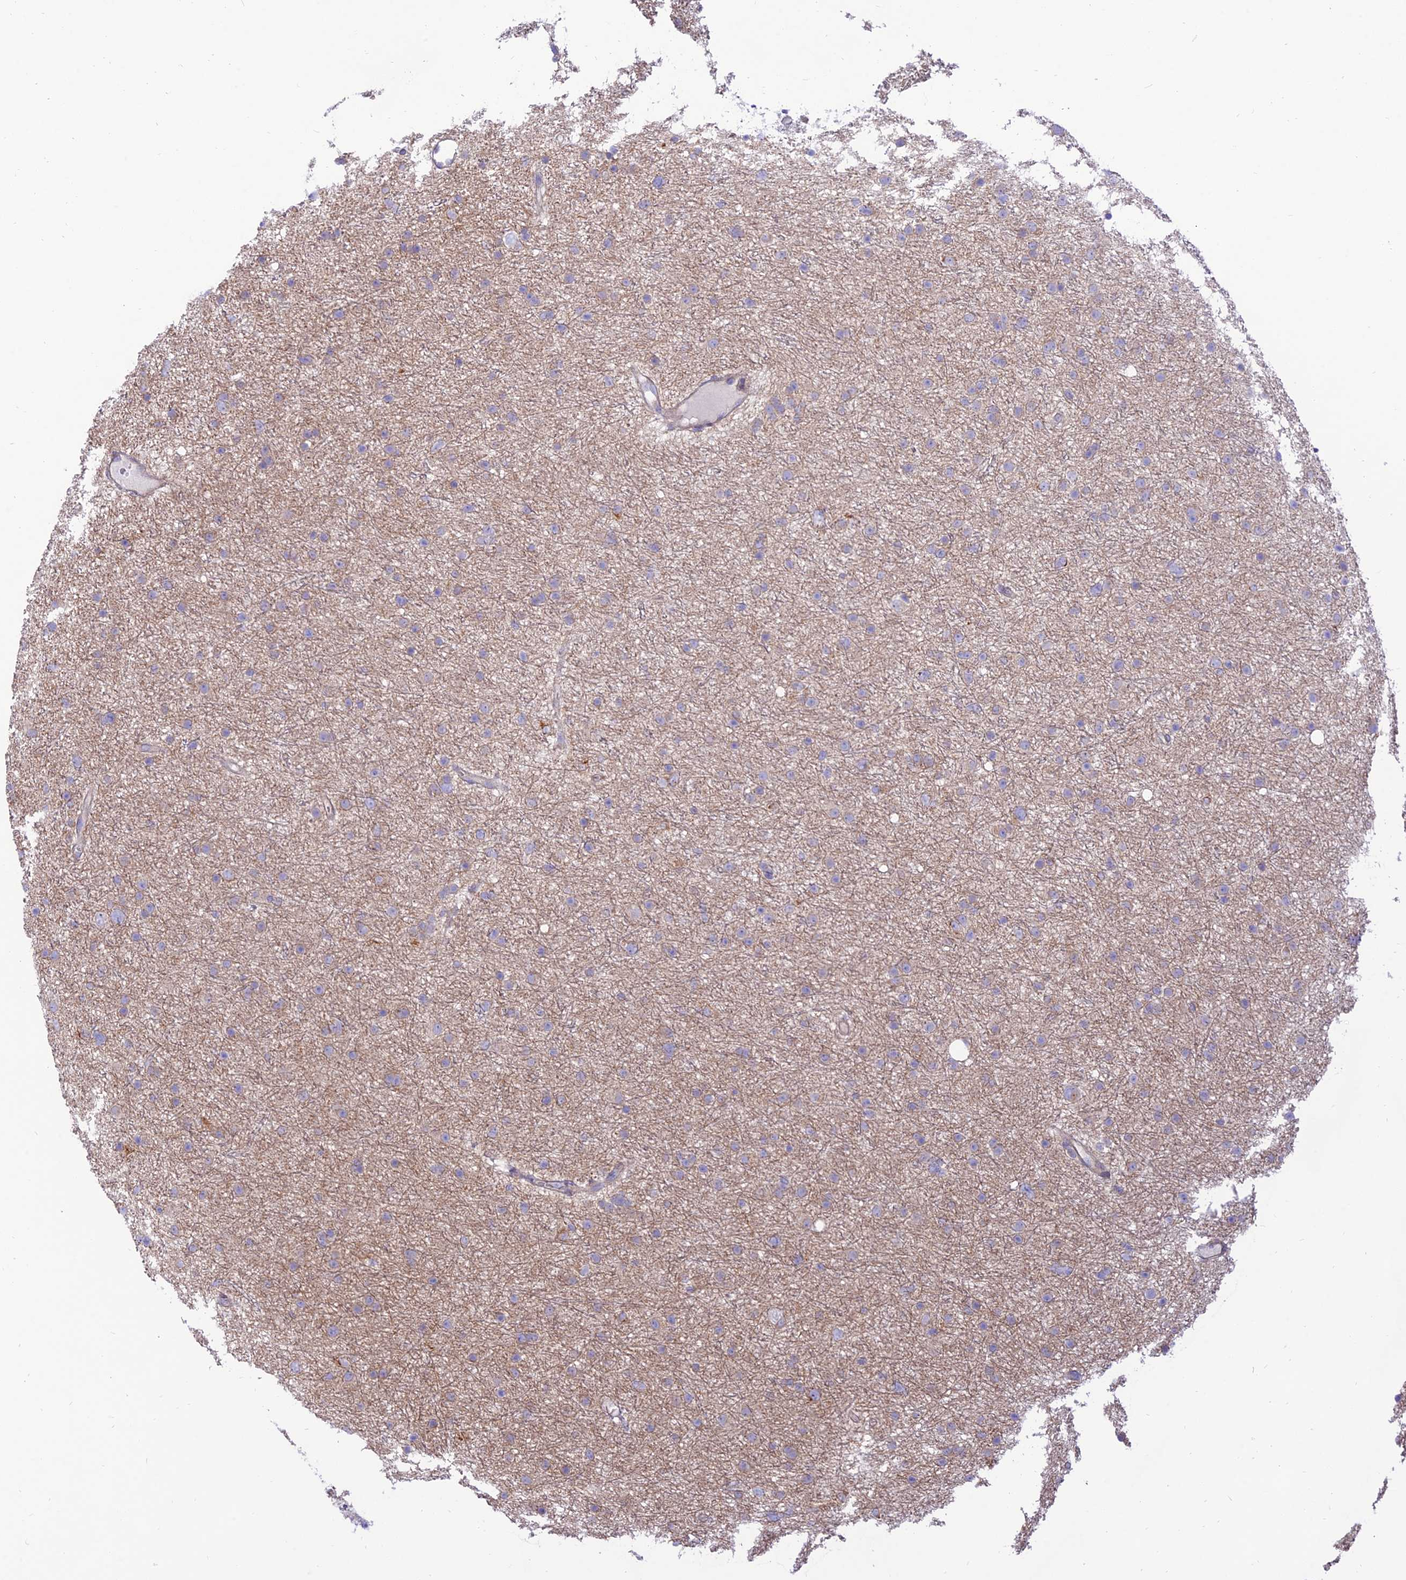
{"staining": {"intensity": "weak", "quantity": "<25%", "location": "cytoplasmic/membranous"}, "tissue": "glioma", "cell_type": "Tumor cells", "image_type": "cancer", "snomed": [{"axis": "morphology", "description": "Glioma, malignant, Low grade"}, {"axis": "topography", "description": "Cerebral cortex"}], "caption": "High magnification brightfield microscopy of low-grade glioma (malignant) stained with DAB (brown) and counterstained with hematoxylin (blue): tumor cells show no significant staining. (Stains: DAB (3,3'-diaminobenzidine) immunohistochemistry with hematoxylin counter stain, Microscopy: brightfield microscopy at high magnification).", "gene": "KCNAB1", "patient": {"sex": "female", "age": 39}}